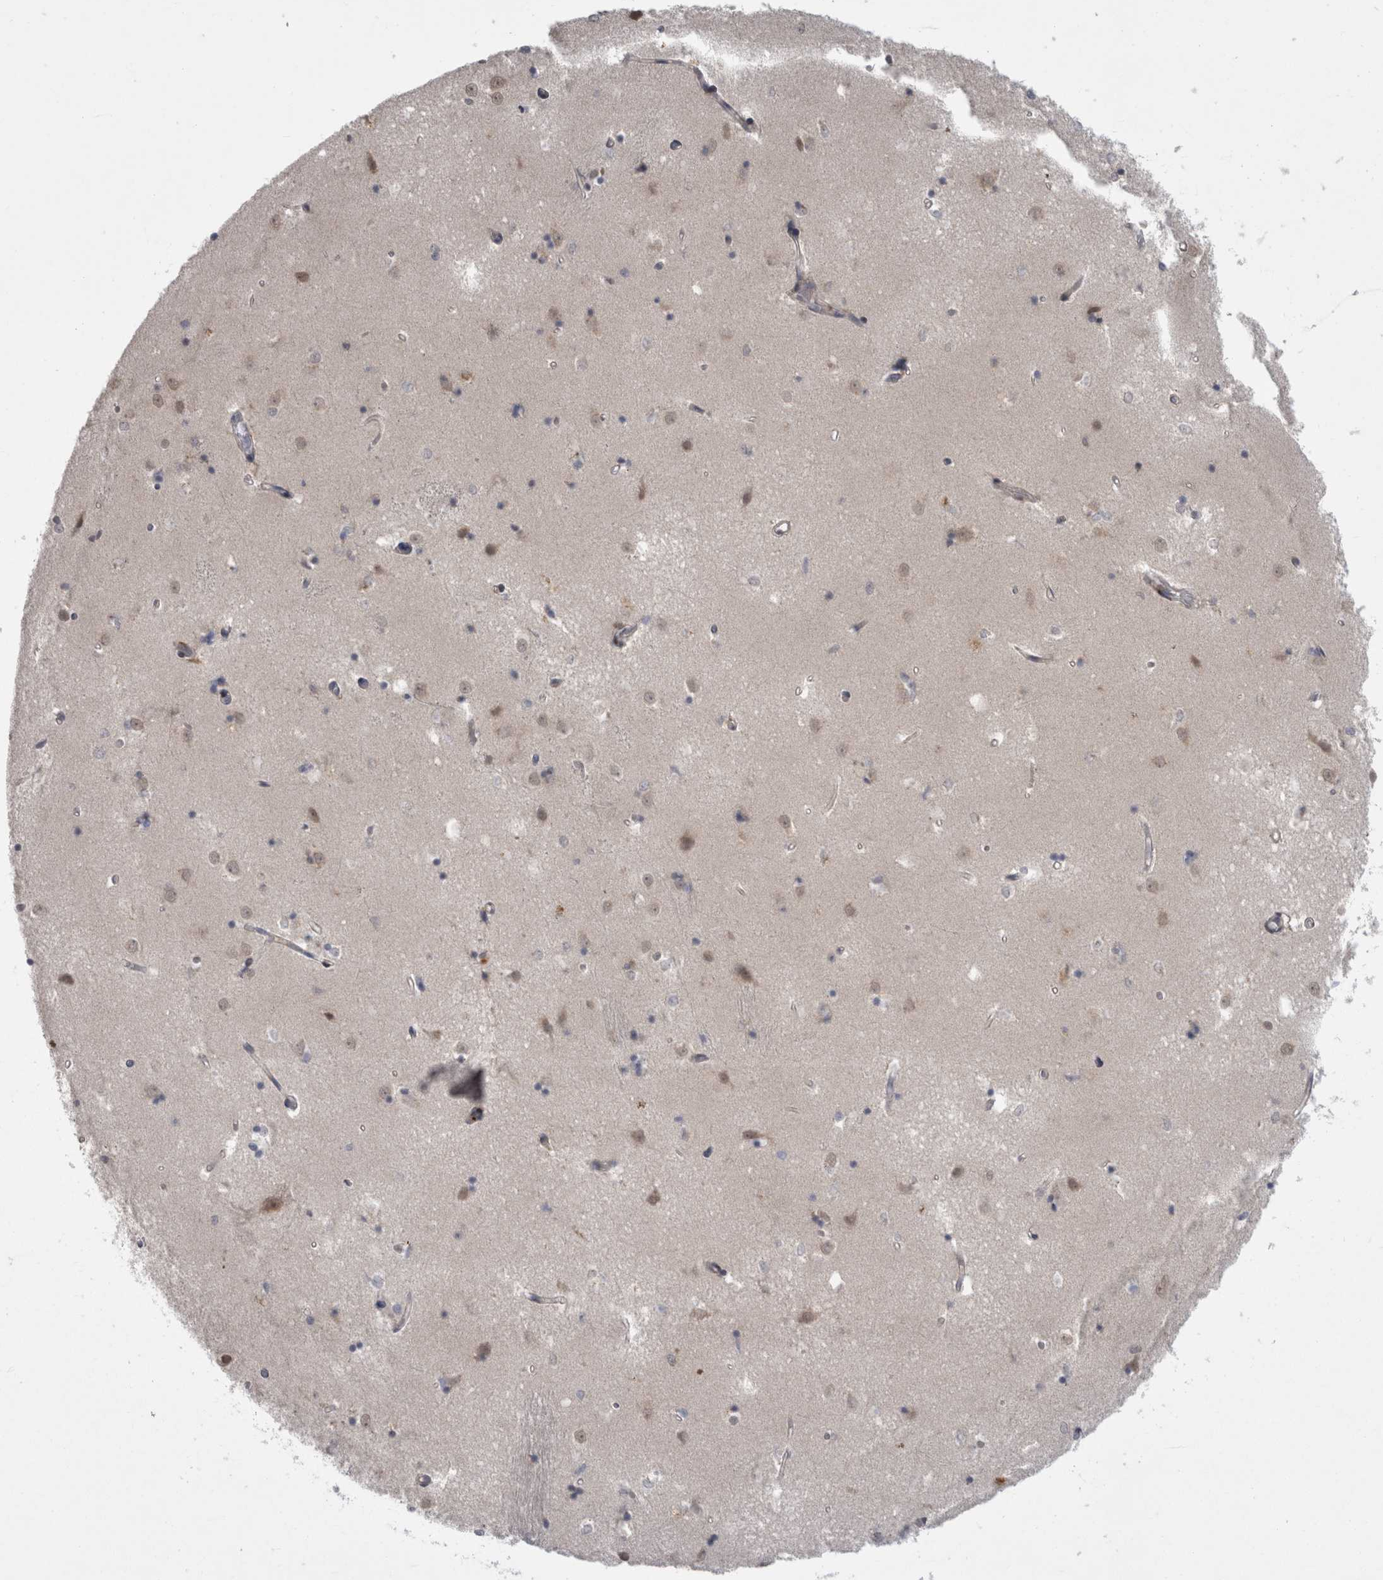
{"staining": {"intensity": "moderate", "quantity": "<25%", "location": "nuclear"}, "tissue": "caudate", "cell_type": "Glial cells", "image_type": "normal", "snomed": [{"axis": "morphology", "description": "Normal tissue, NOS"}, {"axis": "topography", "description": "Lateral ventricle wall"}], "caption": "The histopathology image exhibits staining of normal caudate, revealing moderate nuclear protein staining (brown color) within glial cells.", "gene": "MTBP", "patient": {"sex": "male", "age": 45}}